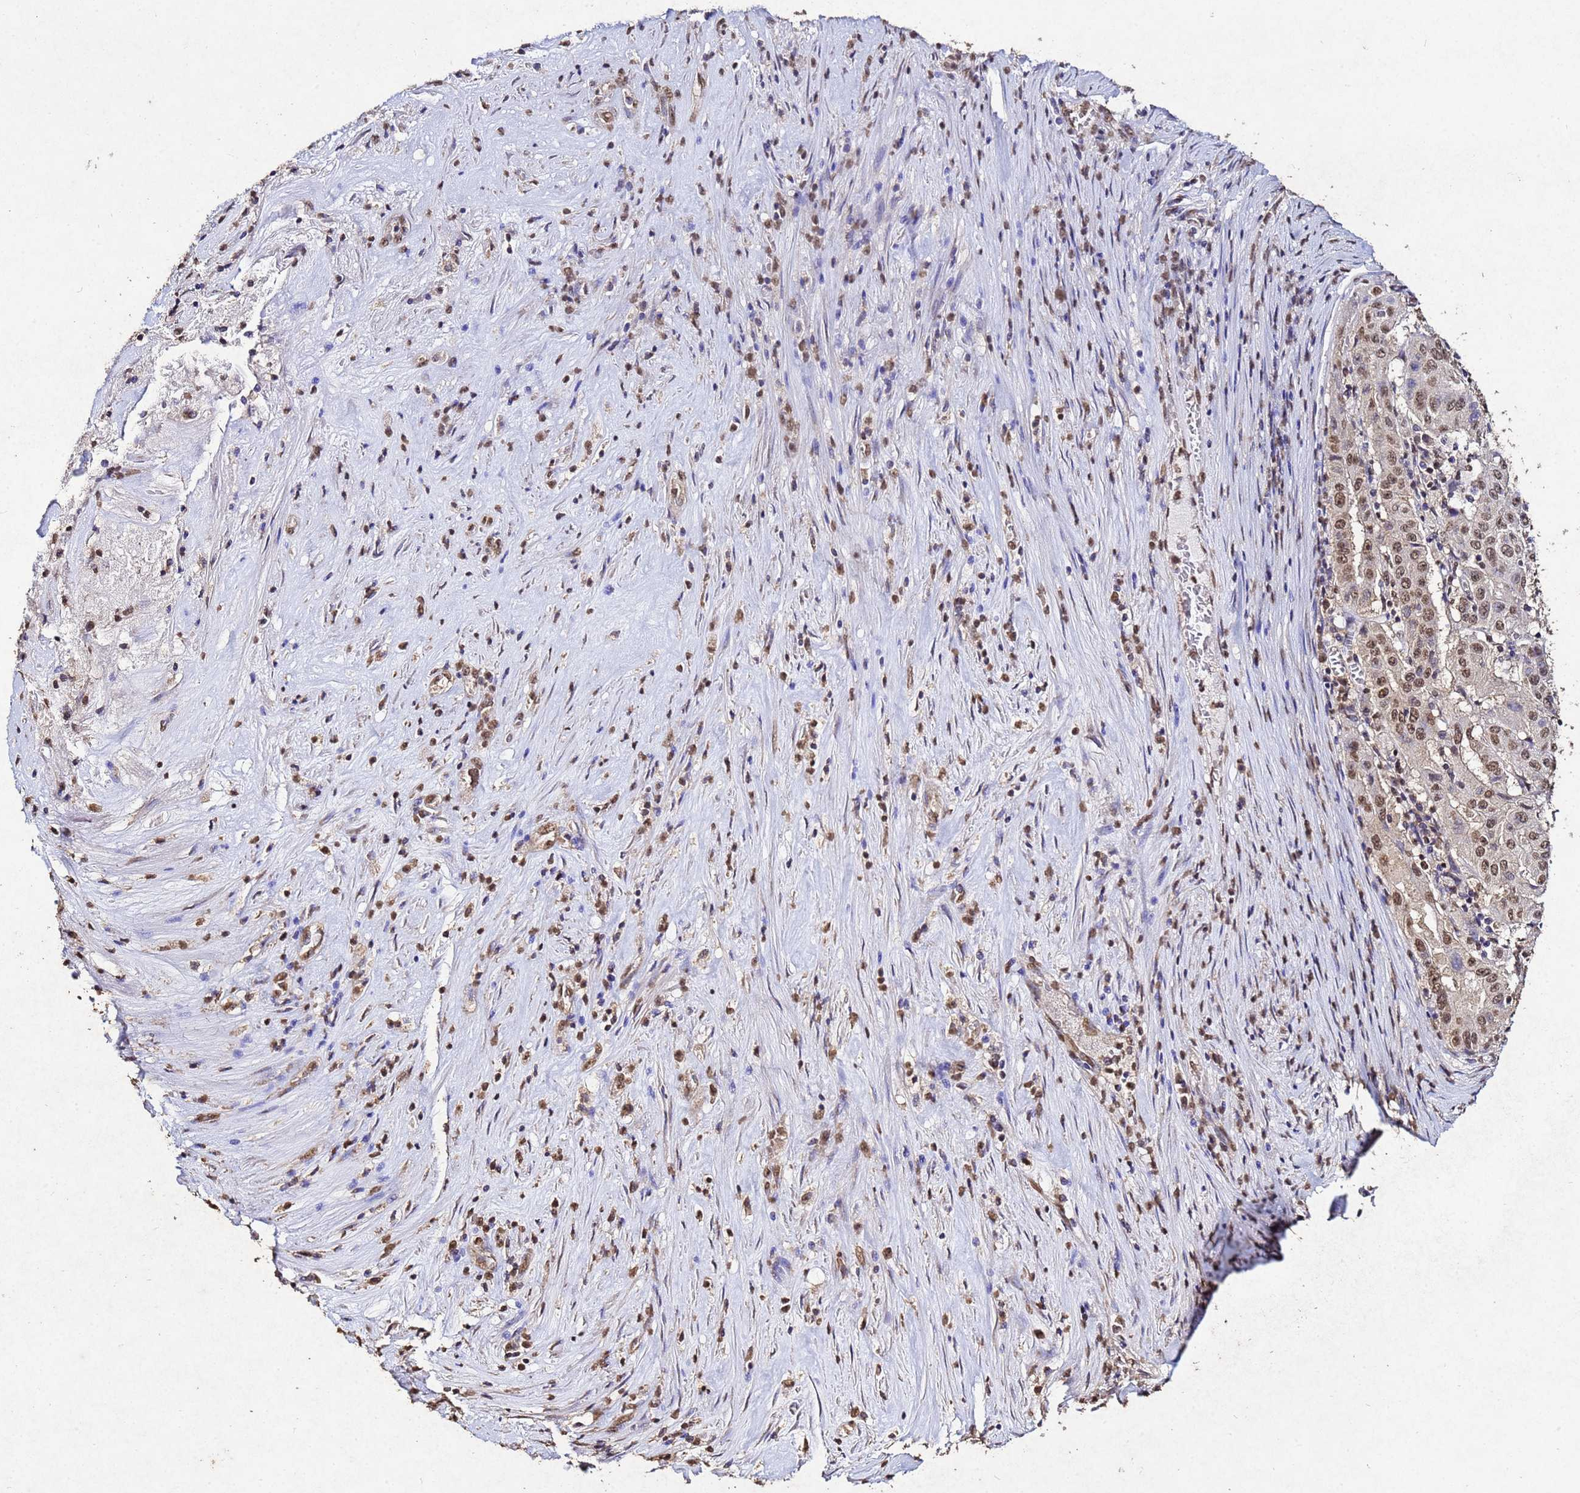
{"staining": {"intensity": "moderate", "quantity": ">75%", "location": "nuclear"}, "tissue": "pancreatic cancer", "cell_type": "Tumor cells", "image_type": "cancer", "snomed": [{"axis": "morphology", "description": "Adenocarcinoma, NOS"}, {"axis": "topography", "description": "Pancreas"}], "caption": "There is medium levels of moderate nuclear expression in tumor cells of pancreatic adenocarcinoma, as demonstrated by immunohistochemical staining (brown color).", "gene": "MYOCD", "patient": {"sex": "male", "age": 63}}